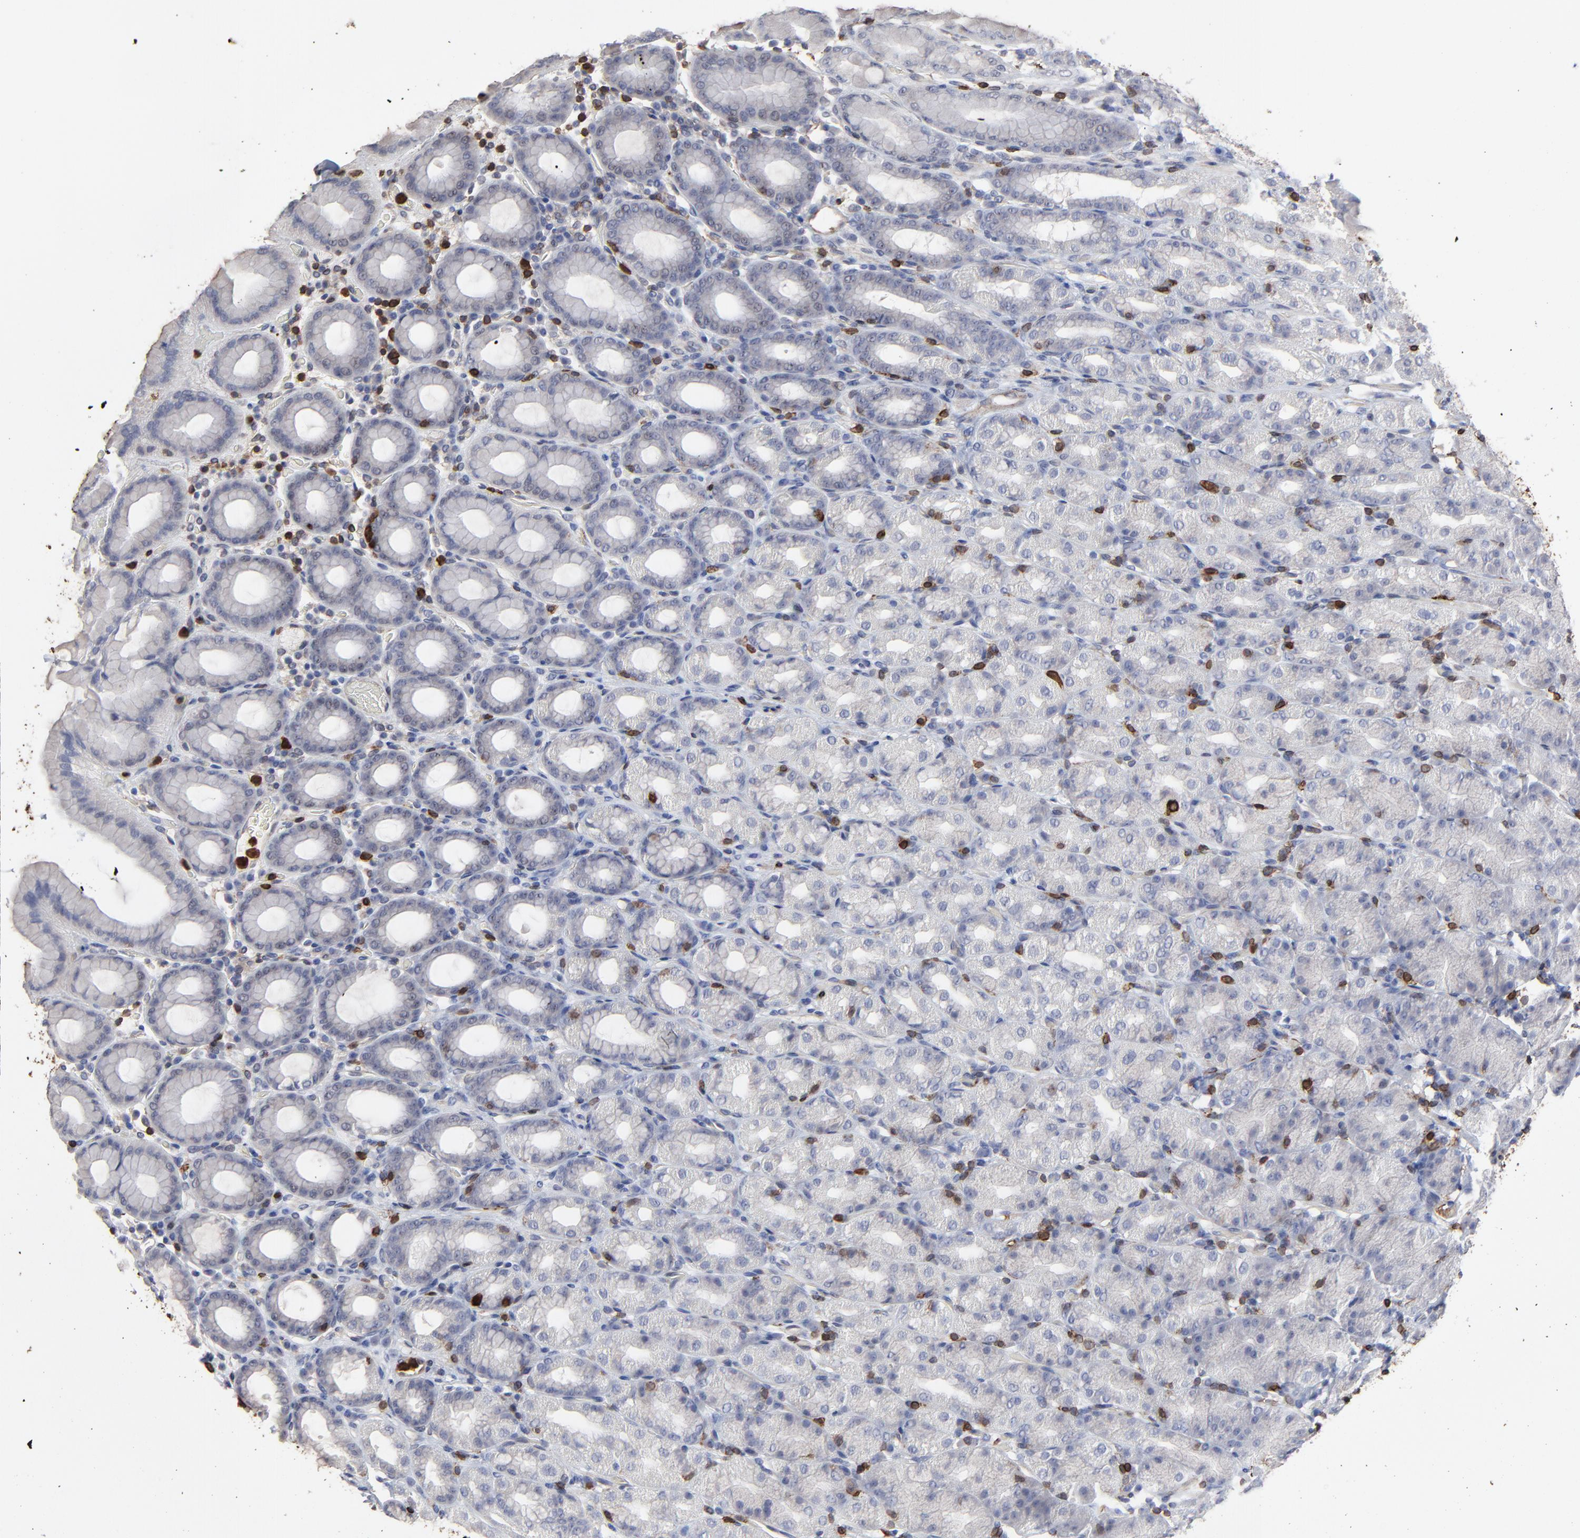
{"staining": {"intensity": "negative", "quantity": "none", "location": "none"}, "tissue": "stomach", "cell_type": "Glandular cells", "image_type": "normal", "snomed": [{"axis": "morphology", "description": "Normal tissue, NOS"}, {"axis": "topography", "description": "Stomach, upper"}], "caption": "A high-resolution micrograph shows IHC staining of benign stomach, which reveals no significant staining in glandular cells.", "gene": "SLC6A14", "patient": {"sex": "male", "age": 68}}